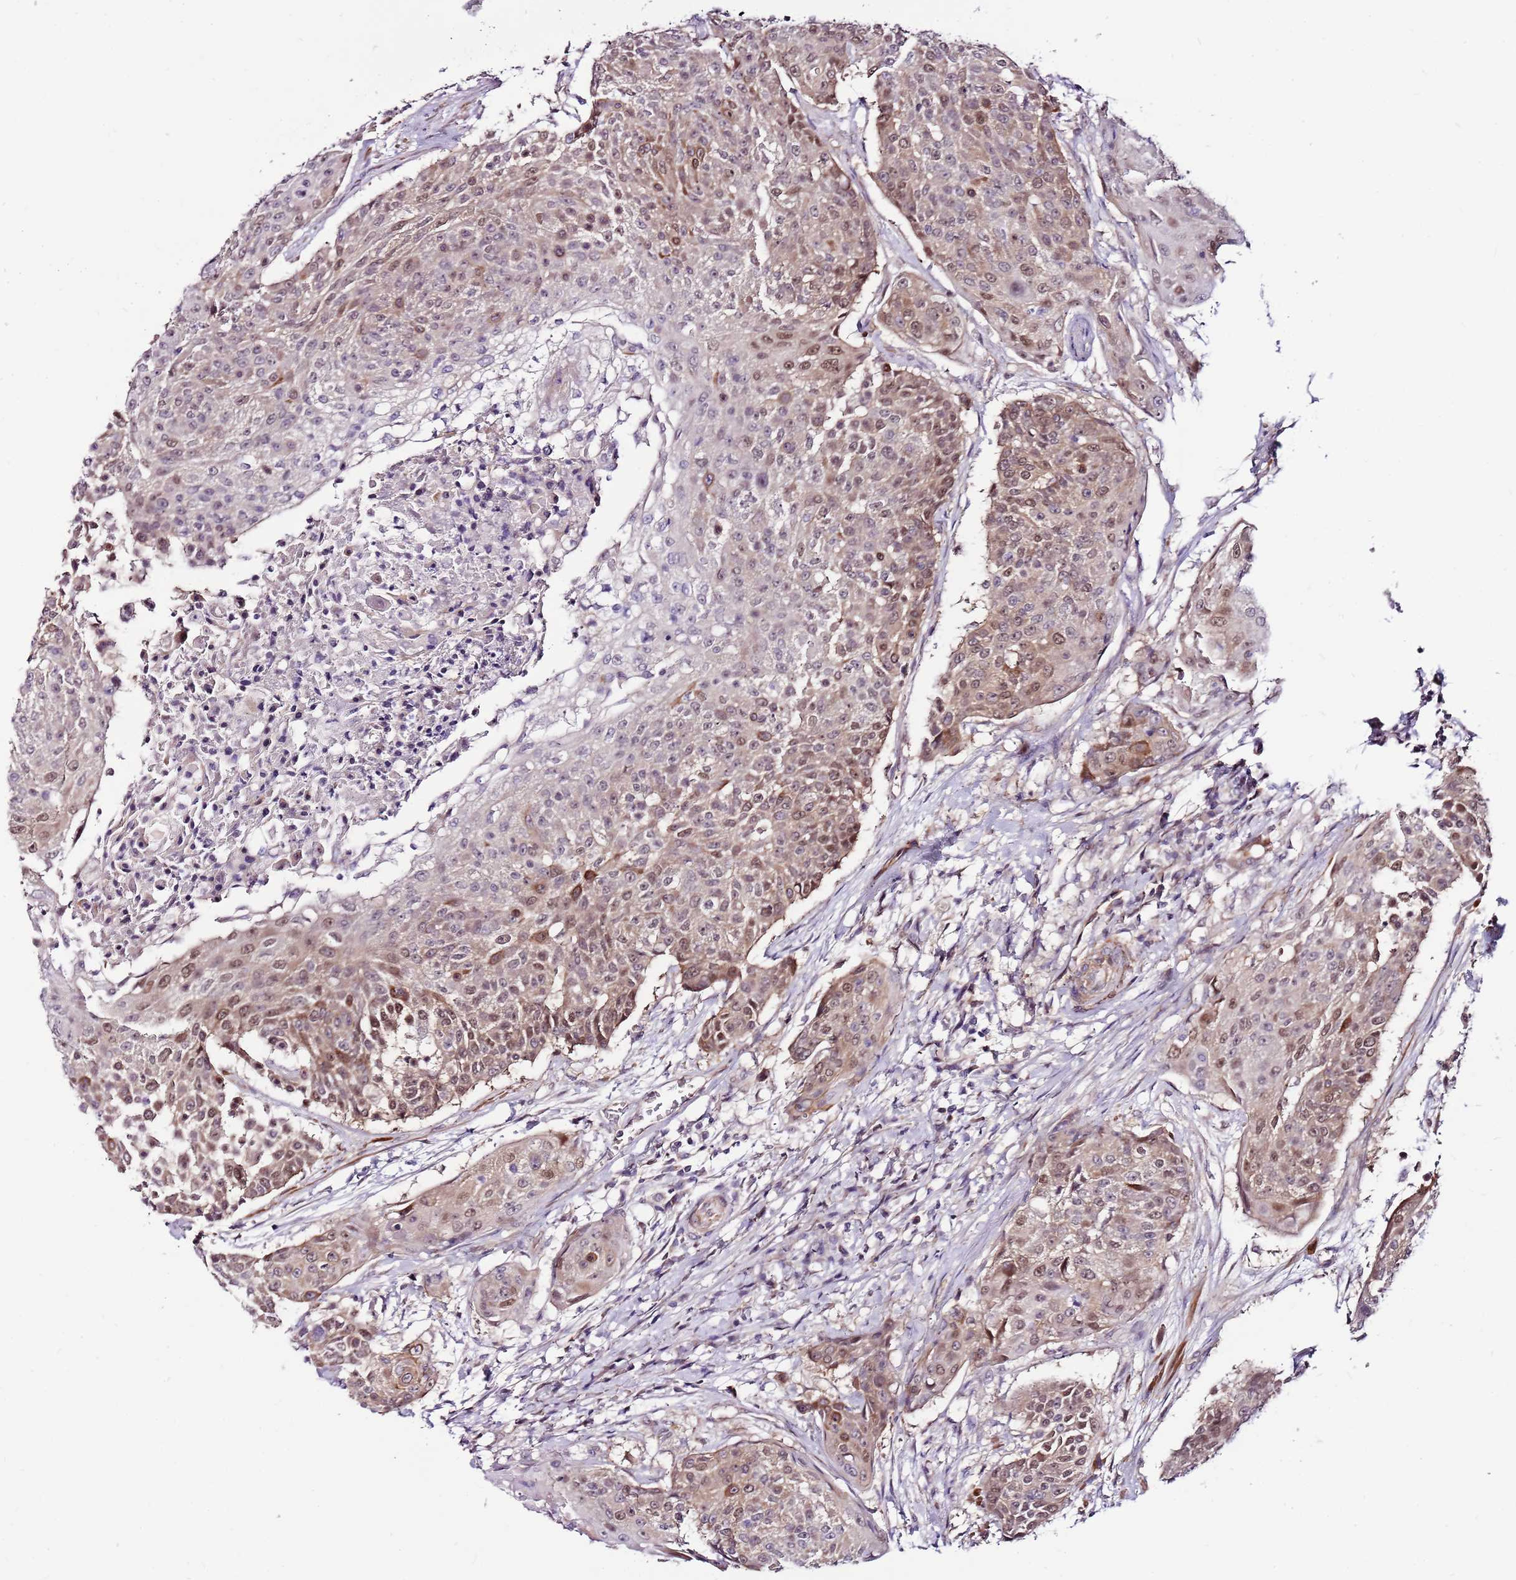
{"staining": {"intensity": "moderate", "quantity": "25%-75%", "location": "cytoplasmic/membranous,nuclear"}, "tissue": "urothelial cancer", "cell_type": "Tumor cells", "image_type": "cancer", "snomed": [{"axis": "morphology", "description": "Urothelial carcinoma, High grade"}, {"axis": "topography", "description": "Urinary bladder"}], "caption": "Immunohistochemical staining of urothelial cancer shows moderate cytoplasmic/membranous and nuclear protein positivity in approximately 25%-75% of tumor cells.", "gene": "POLE3", "patient": {"sex": "female", "age": 63}}